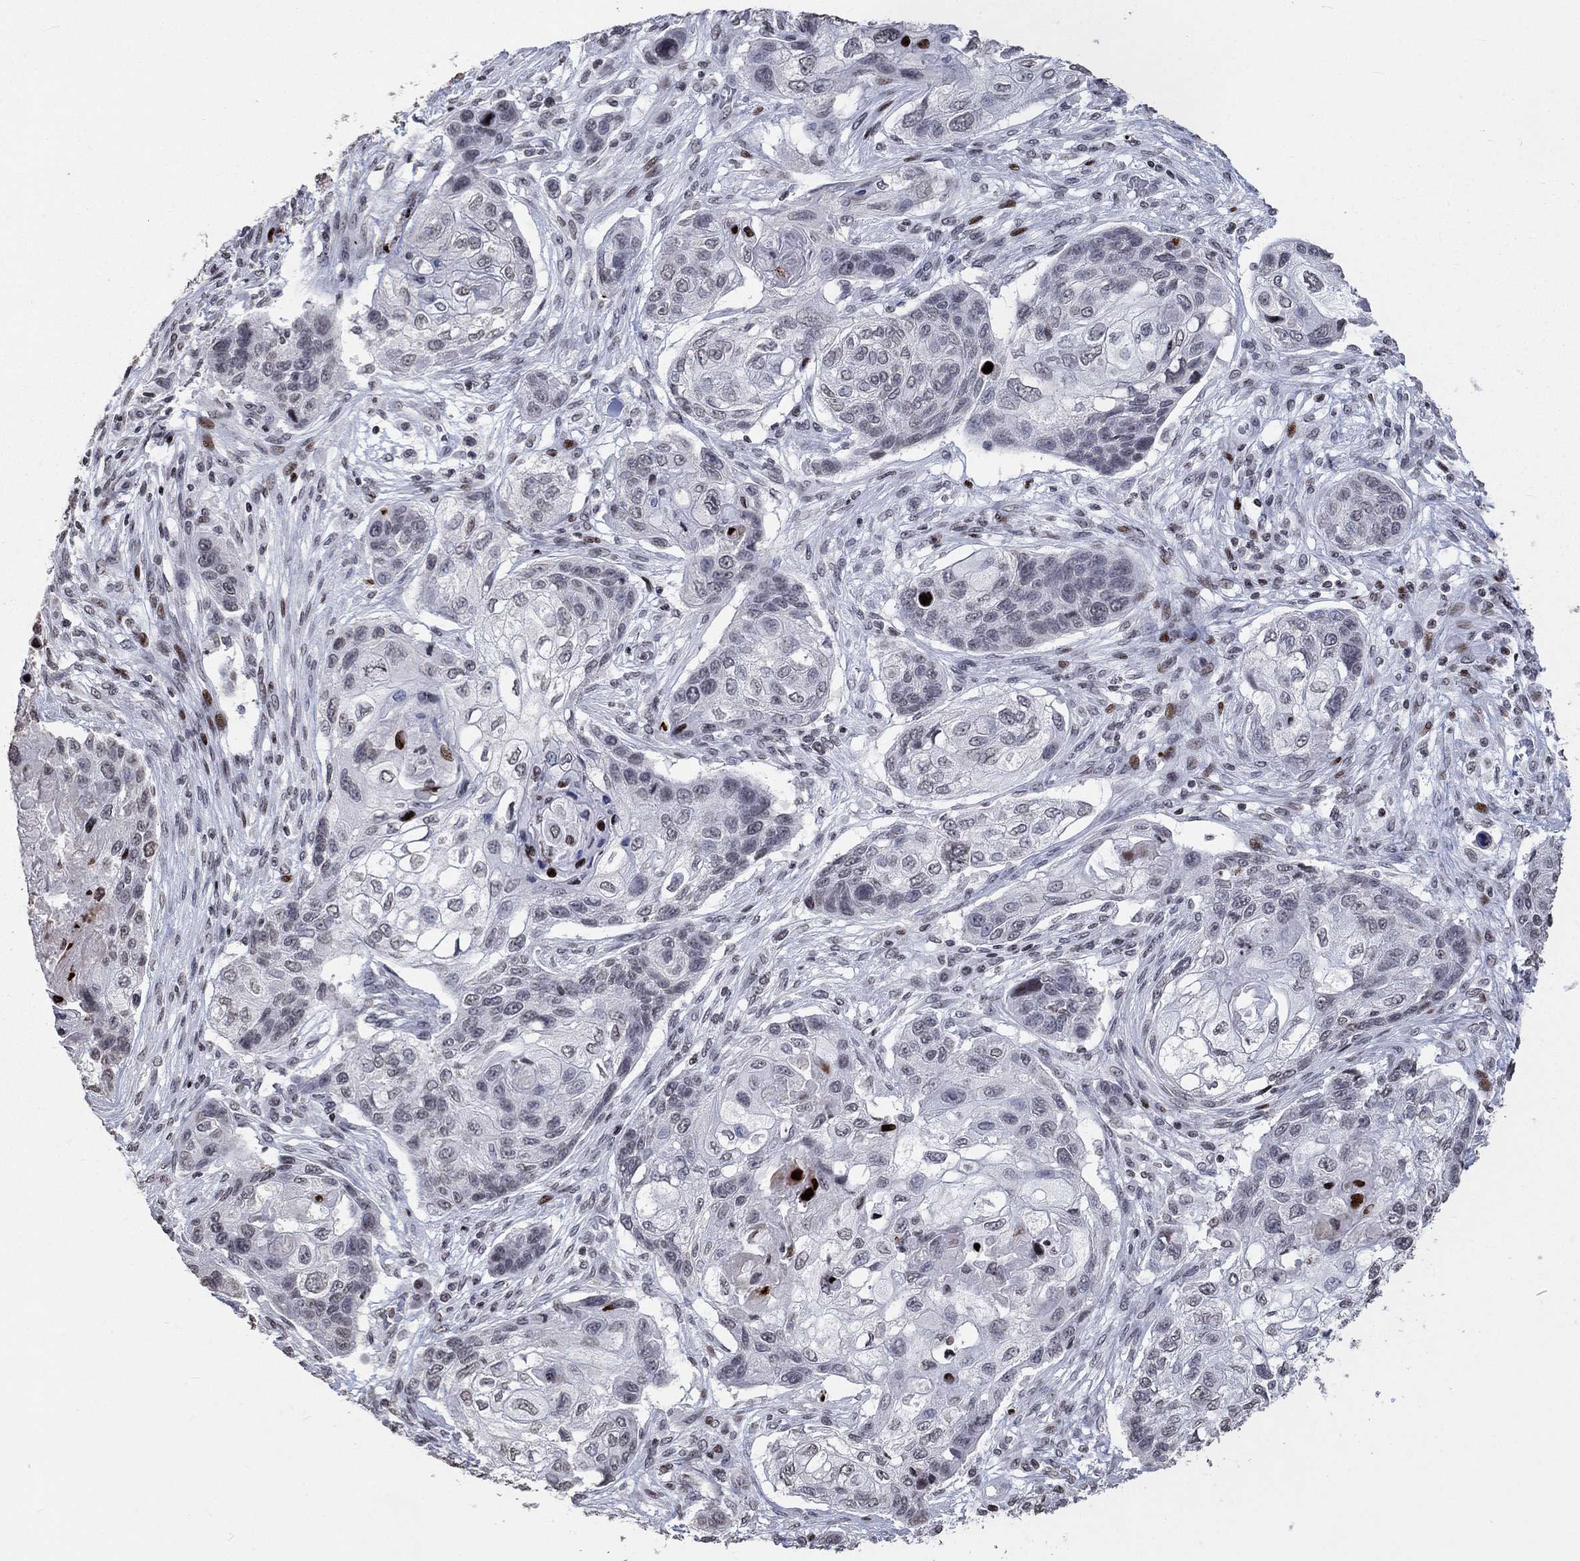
{"staining": {"intensity": "negative", "quantity": "none", "location": "none"}, "tissue": "lung cancer", "cell_type": "Tumor cells", "image_type": "cancer", "snomed": [{"axis": "morphology", "description": "Normal tissue, NOS"}, {"axis": "morphology", "description": "Squamous cell carcinoma, NOS"}, {"axis": "topography", "description": "Bronchus"}, {"axis": "topography", "description": "Lung"}], "caption": "Immunohistochemistry (IHC) of human lung cancer (squamous cell carcinoma) reveals no staining in tumor cells.", "gene": "SRSF3", "patient": {"sex": "male", "age": 69}}